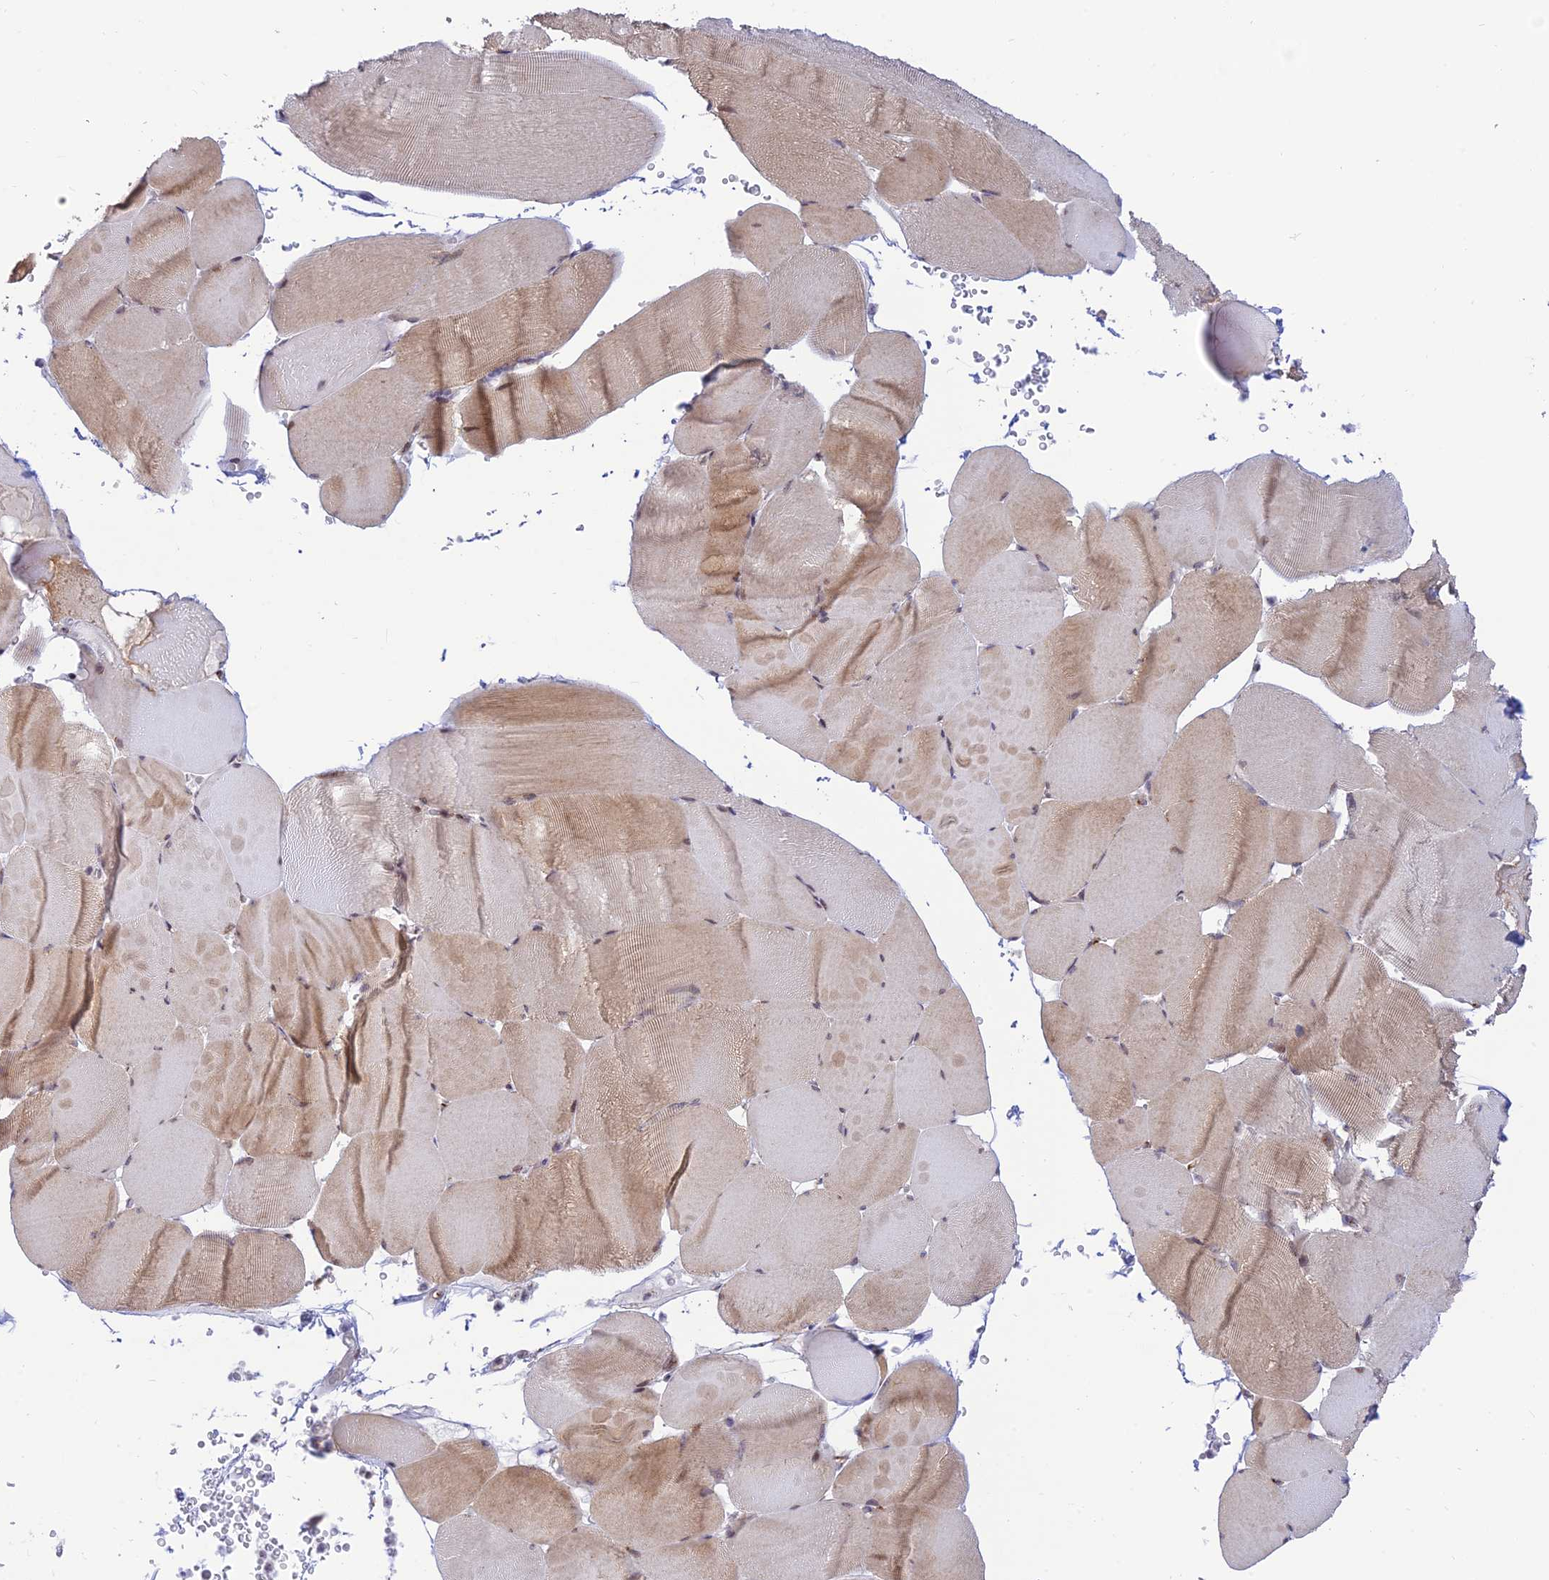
{"staining": {"intensity": "weak", "quantity": "25%-75%", "location": "cytoplasmic/membranous"}, "tissue": "skeletal muscle", "cell_type": "Myocytes", "image_type": "normal", "snomed": [{"axis": "morphology", "description": "Normal tissue, NOS"}, {"axis": "topography", "description": "Skeletal muscle"}], "caption": "Skeletal muscle stained with DAB (3,3'-diaminobenzidine) immunohistochemistry (IHC) shows low levels of weak cytoplasmic/membranous staining in approximately 25%-75% of myocytes.", "gene": "GOLGA3", "patient": {"sex": "male", "age": 62}}